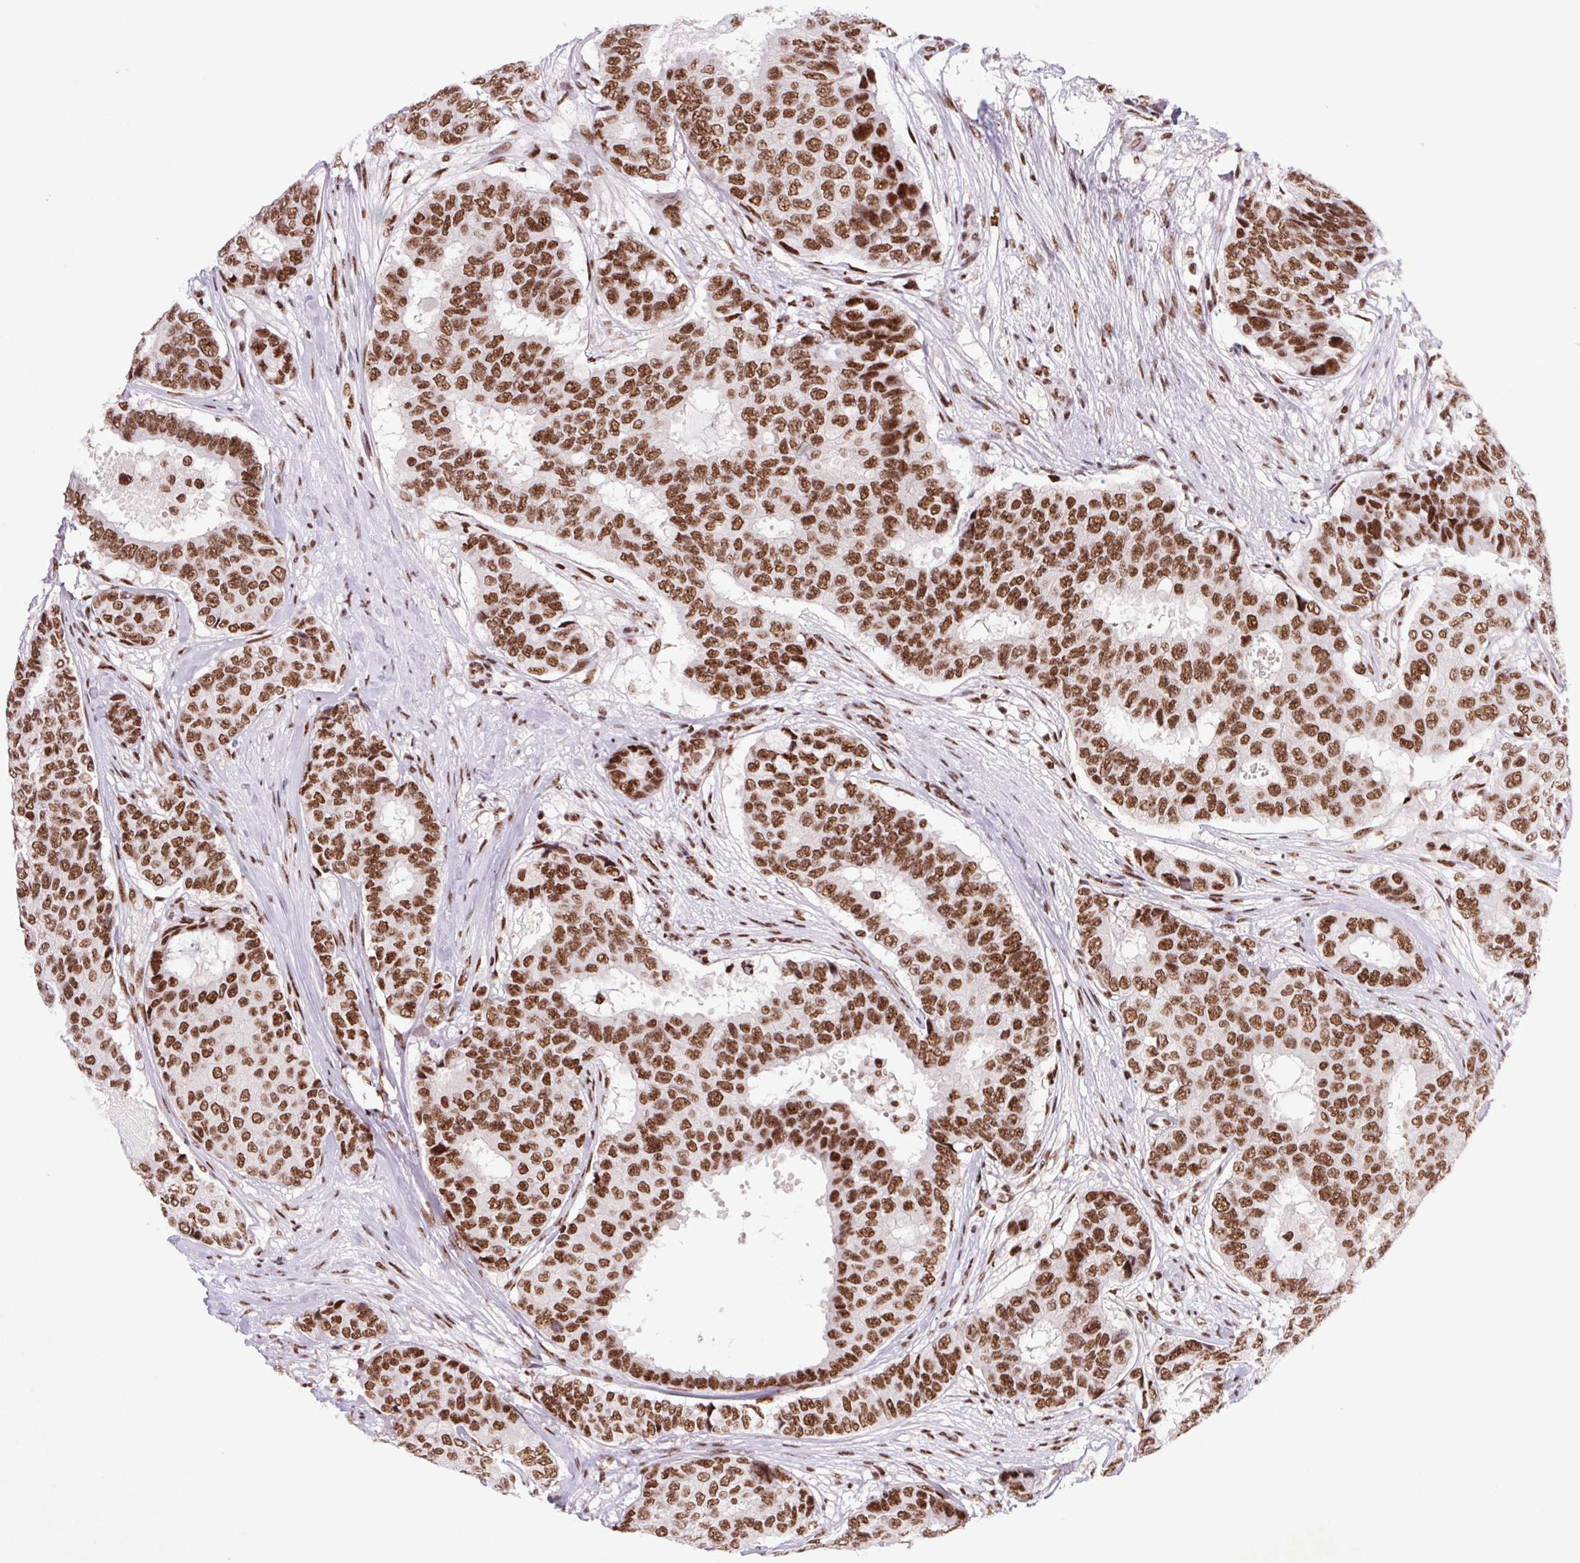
{"staining": {"intensity": "strong", "quantity": ">75%", "location": "nuclear"}, "tissue": "breast cancer", "cell_type": "Tumor cells", "image_type": "cancer", "snomed": [{"axis": "morphology", "description": "Duct carcinoma"}, {"axis": "topography", "description": "Breast"}], "caption": "DAB (3,3'-diaminobenzidine) immunohistochemical staining of human breast invasive ductal carcinoma exhibits strong nuclear protein positivity in approximately >75% of tumor cells. (DAB IHC with brightfield microscopy, high magnification).", "gene": "LDLRAD4", "patient": {"sex": "female", "age": 75}}